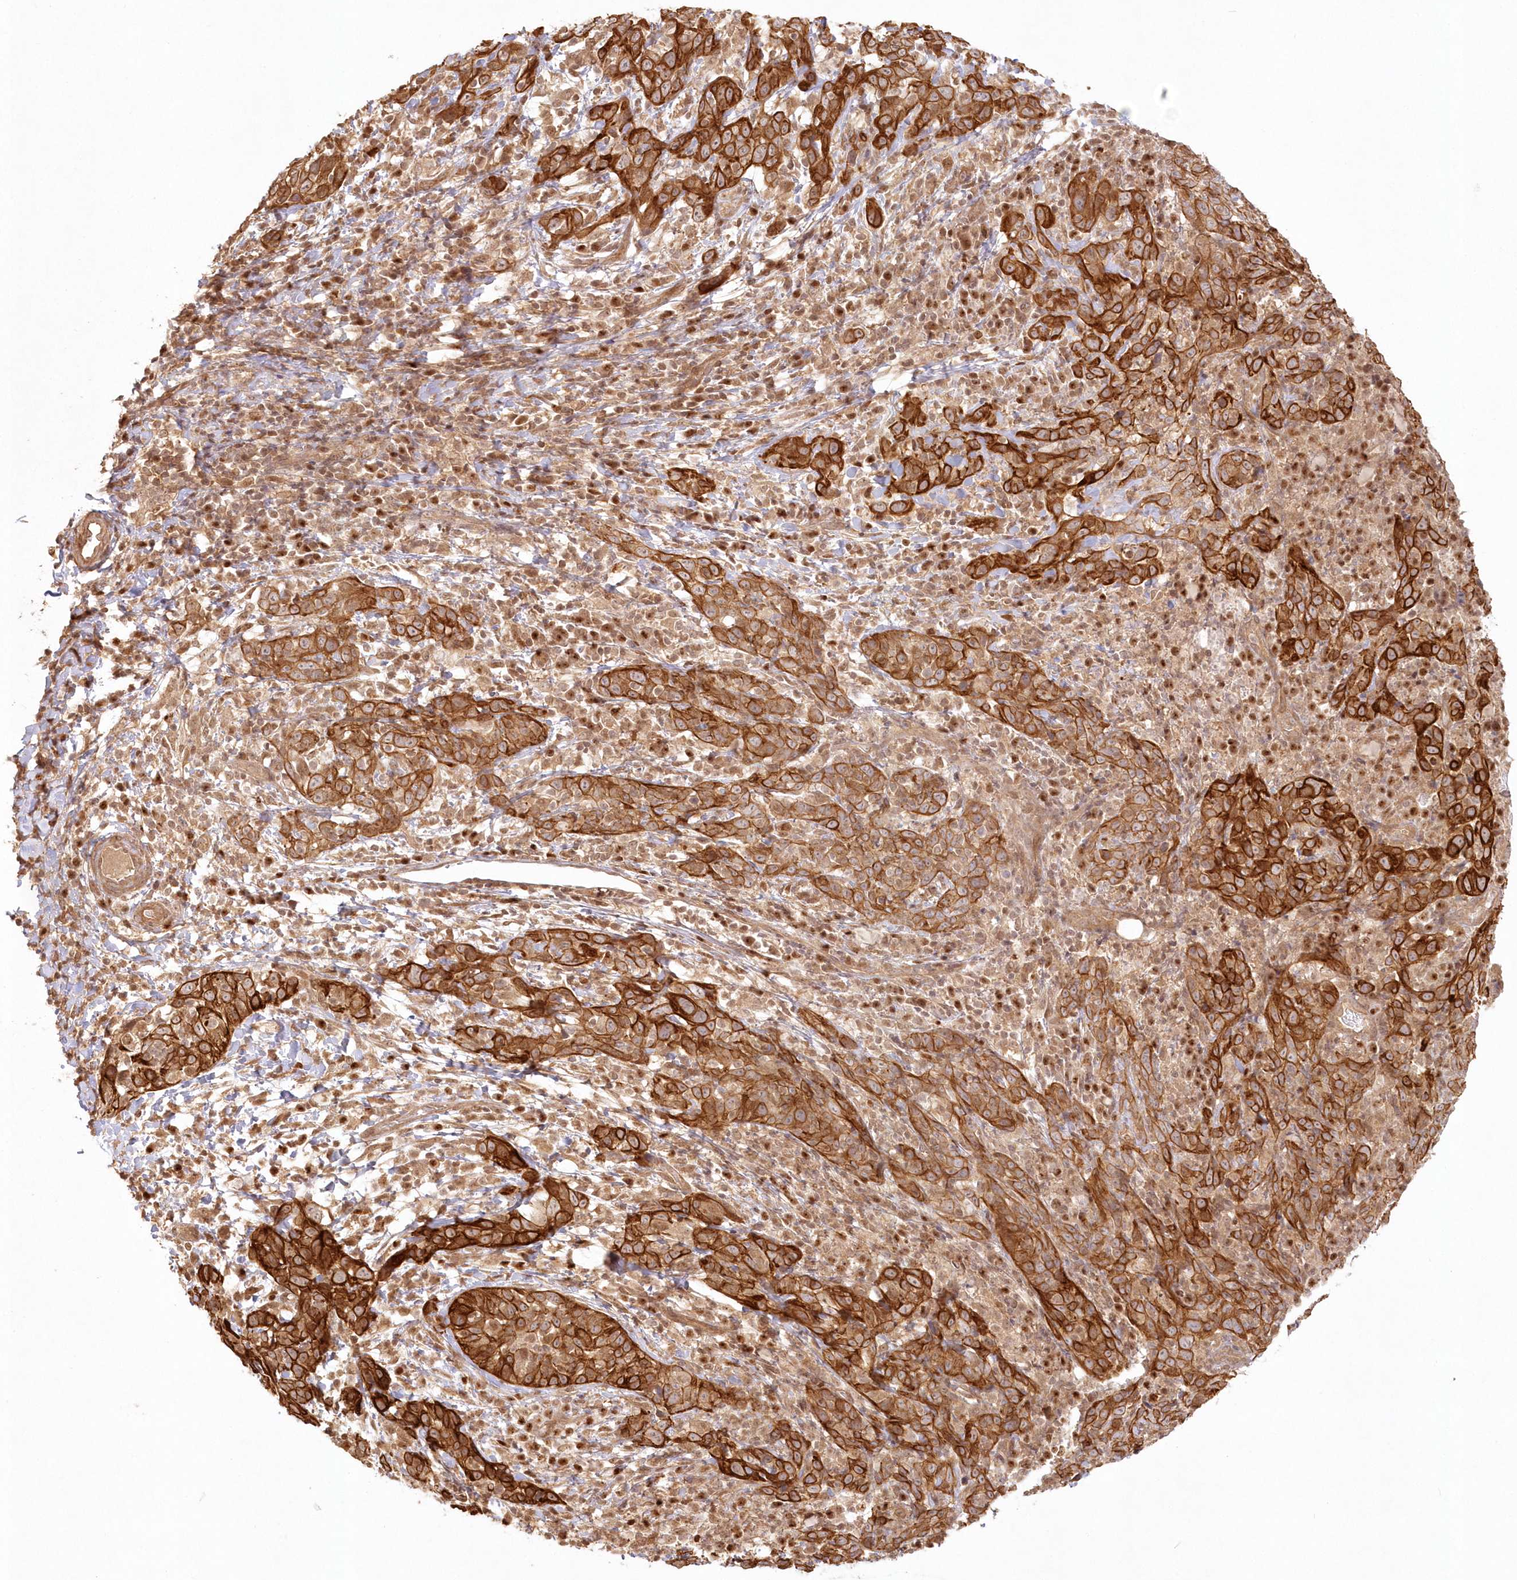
{"staining": {"intensity": "strong", "quantity": ">75%", "location": "cytoplasmic/membranous"}, "tissue": "cervical cancer", "cell_type": "Tumor cells", "image_type": "cancer", "snomed": [{"axis": "morphology", "description": "Squamous cell carcinoma, NOS"}, {"axis": "topography", "description": "Cervix"}], "caption": "Protein expression analysis of human cervical cancer (squamous cell carcinoma) reveals strong cytoplasmic/membranous staining in about >75% of tumor cells.", "gene": "KIAA0232", "patient": {"sex": "female", "age": 46}}